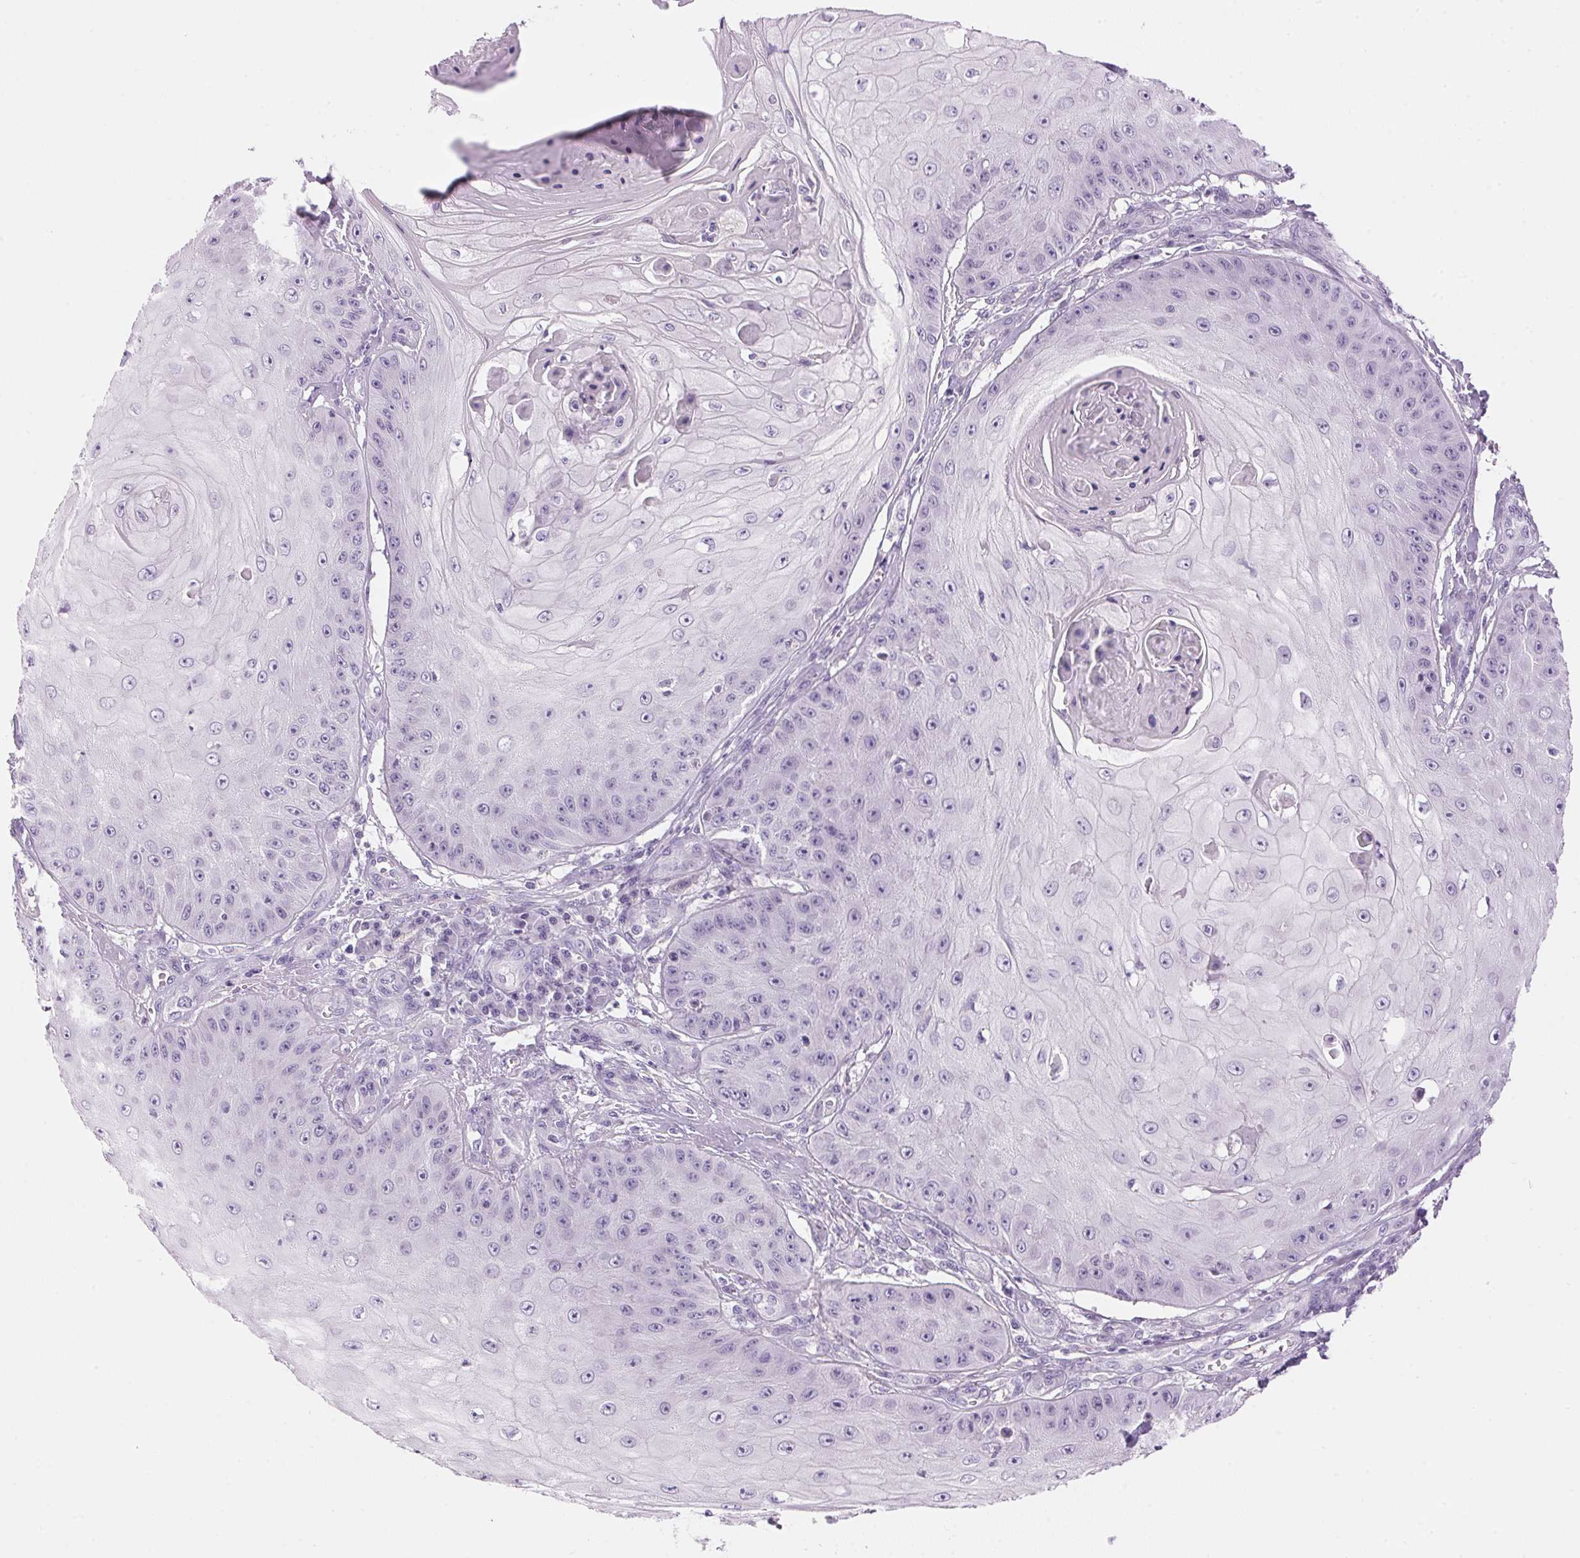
{"staining": {"intensity": "negative", "quantity": "none", "location": "none"}, "tissue": "skin cancer", "cell_type": "Tumor cells", "image_type": "cancer", "snomed": [{"axis": "morphology", "description": "Squamous cell carcinoma, NOS"}, {"axis": "topography", "description": "Skin"}], "caption": "IHC image of human squamous cell carcinoma (skin) stained for a protein (brown), which reveals no expression in tumor cells. (Immunohistochemistry (ihc), brightfield microscopy, high magnification).", "gene": "HSD17B2", "patient": {"sex": "male", "age": 70}}